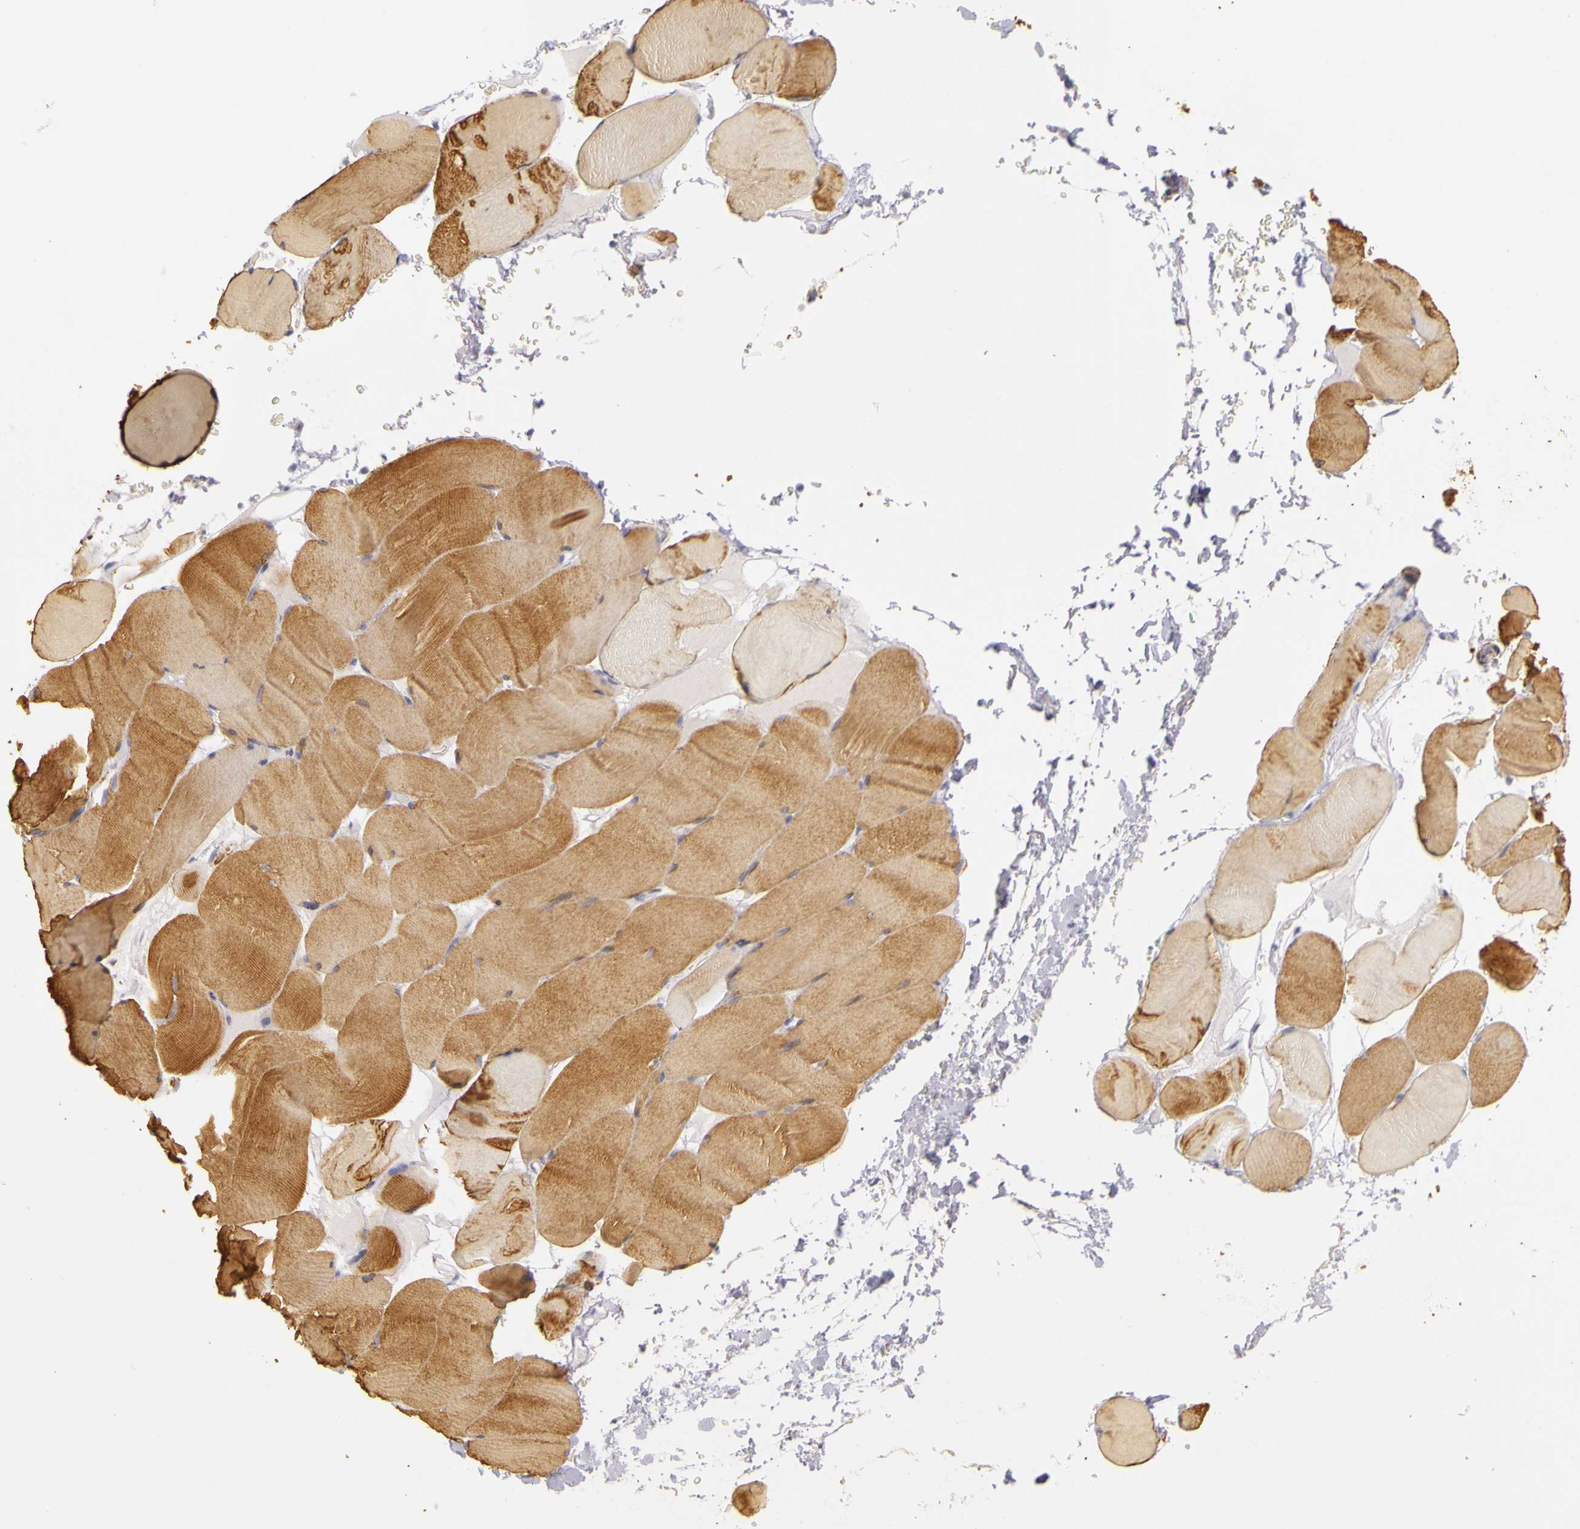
{"staining": {"intensity": "strong", "quantity": ">75%", "location": "cytoplasmic/membranous"}, "tissue": "skeletal muscle", "cell_type": "Myocytes", "image_type": "normal", "snomed": [{"axis": "morphology", "description": "Normal tissue, NOS"}, {"axis": "topography", "description": "Skeletal muscle"}], "caption": "Brown immunohistochemical staining in unremarkable skeletal muscle shows strong cytoplasmic/membranous expression in about >75% of myocytes.", "gene": "CNTN2", "patient": {"sex": "male", "age": 62}}